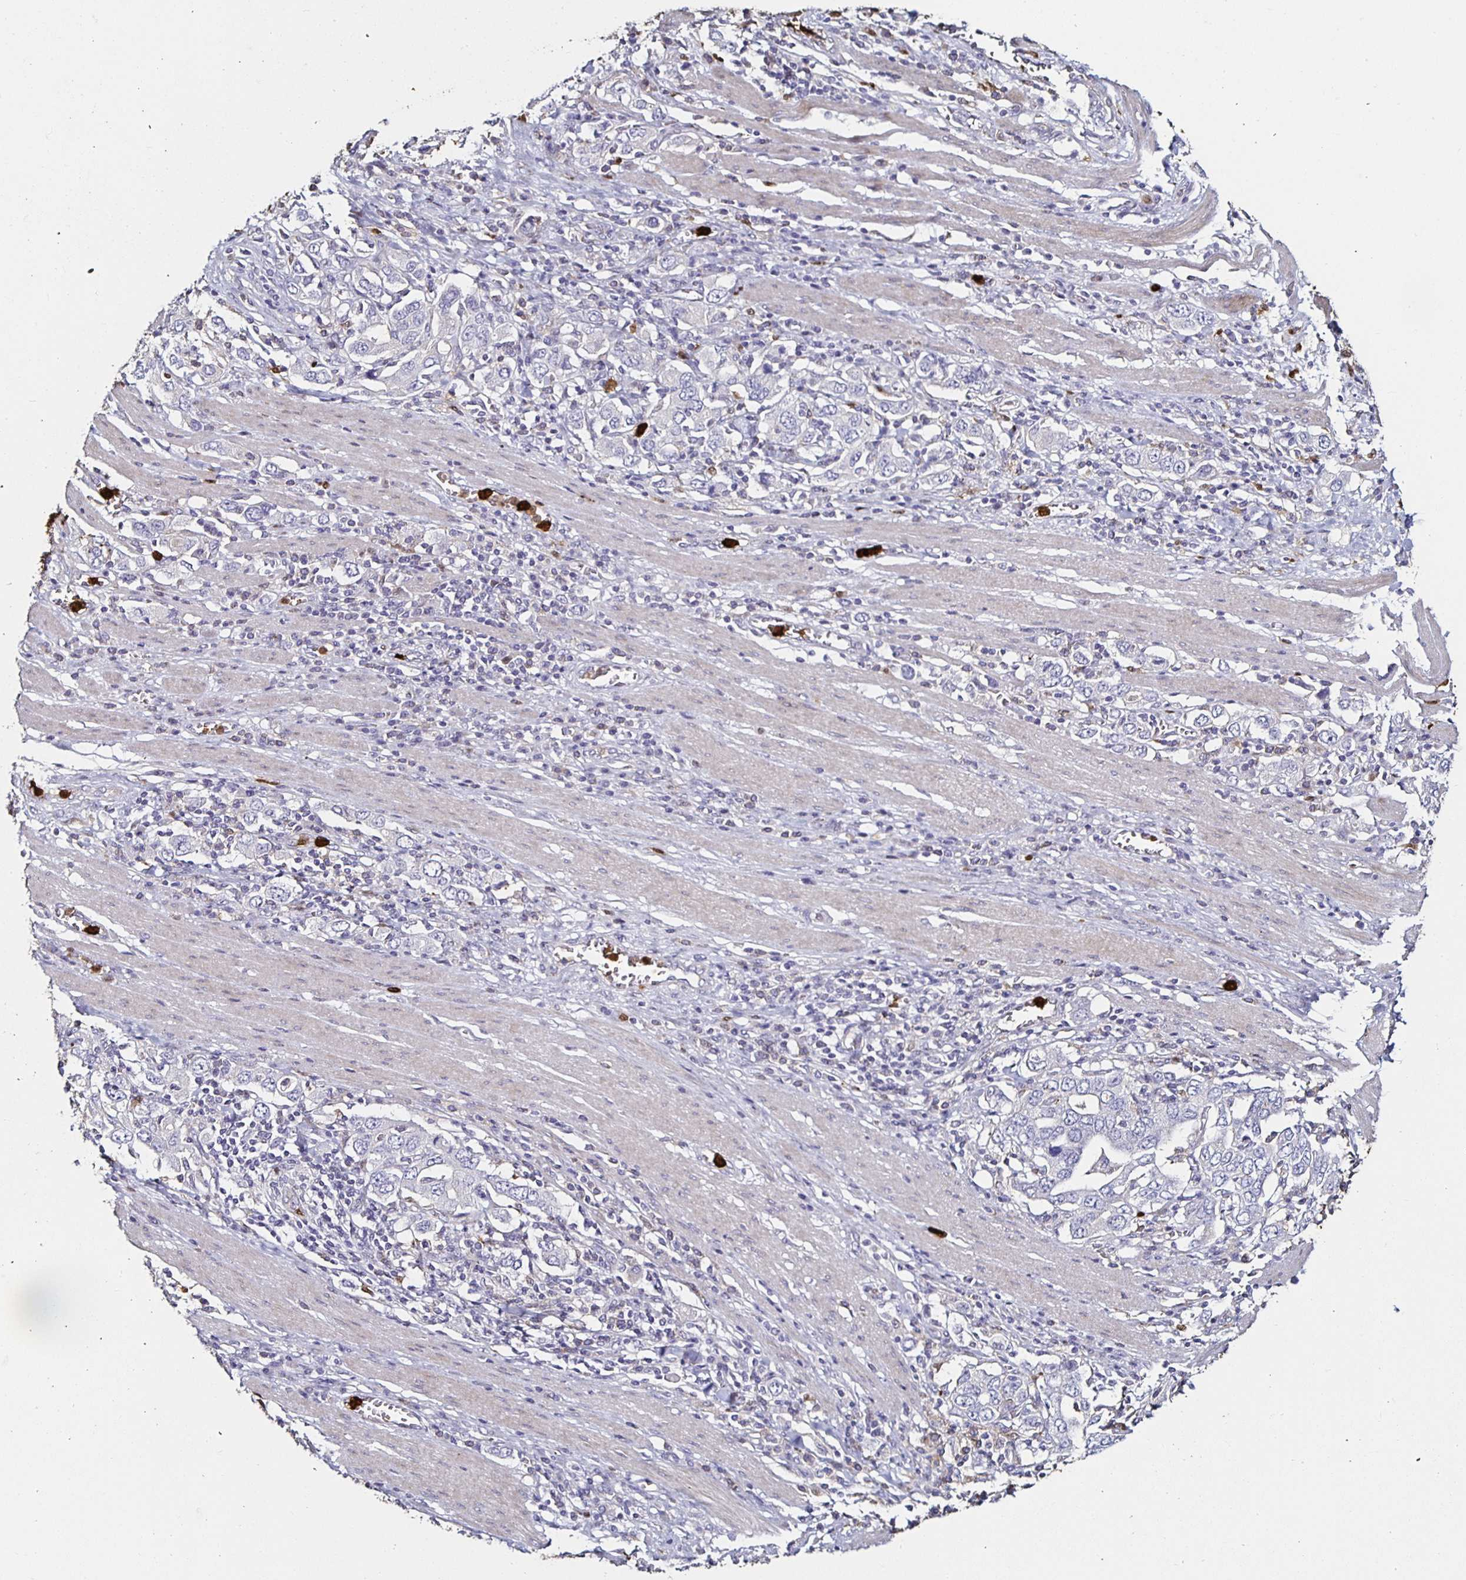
{"staining": {"intensity": "negative", "quantity": "none", "location": "none"}, "tissue": "stomach cancer", "cell_type": "Tumor cells", "image_type": "cancer", "snomed": [{"axis": "morphology", "description": "Adenocarcinoma, NOS"}, {"axis": "topography", "description": "Stomach, upper"}, {"axis": "topography", "description": "Stomach"}], "caption": "DAB immunohistochemical staining of human adenocarcinoma (stomach) shows no significant expression in tumor cells.", "gene": "TLR4", "patient": {"sex": "male", "age": 62}}